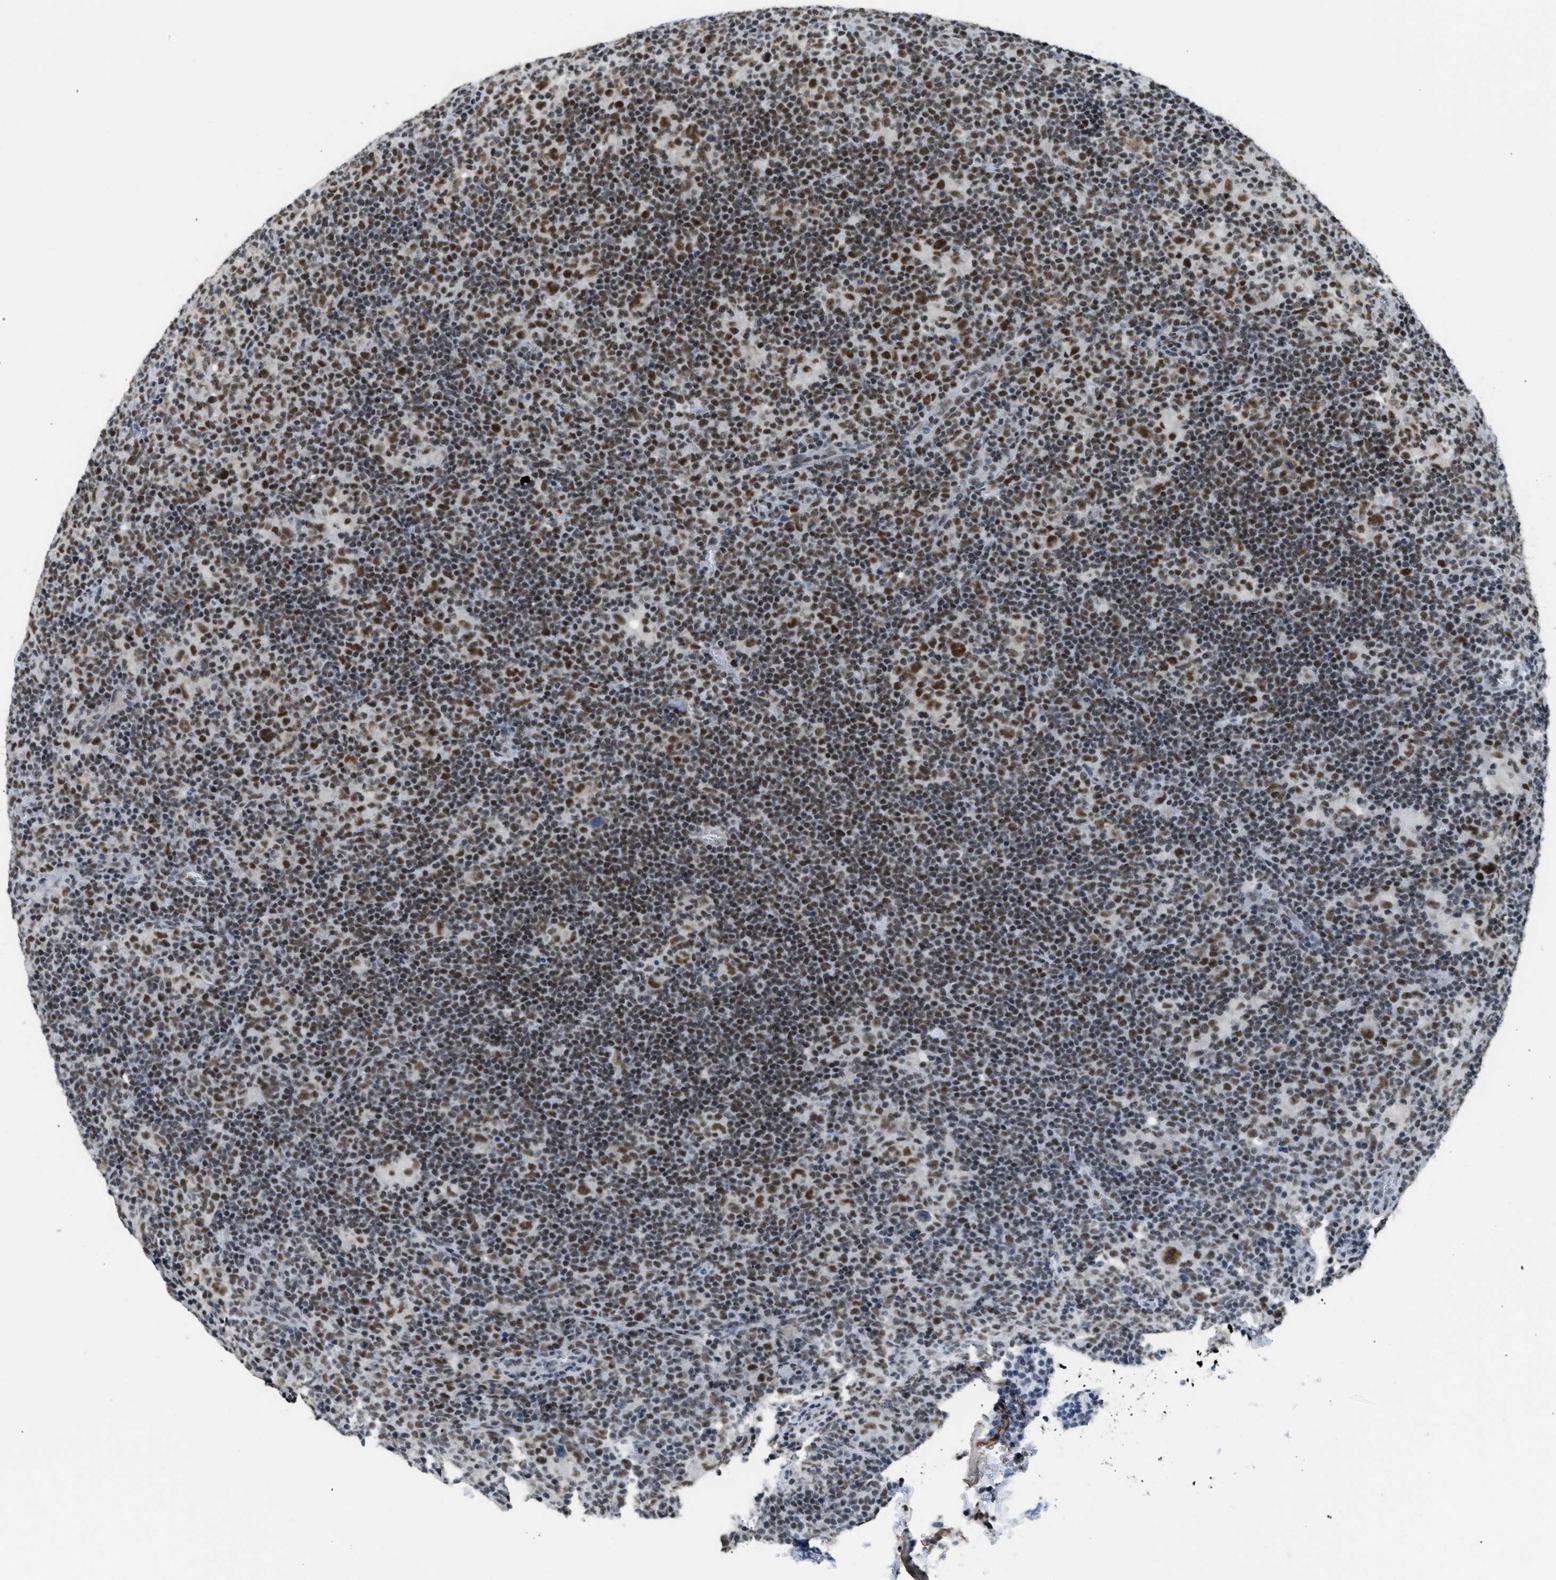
{"staining": {"intensity": "strong", "quantity": ">75%", "location": "nuclear"}, "tissue": "lymphoma", "cell_type": "Tumor cells", "image_type": "cancer", "snomed": [{"axis": "morphology", "description": "Hodgkin's disease, NOS"}, {"axis": "topography", "description": "Lymph node"}], "caption": "A brown stain labels strong nuclear positivity of a protein in human lymphoma tumor cells. Using DAB (3,3'-diaminobenzidine) (brown) and hematoxylin (blue) stains, captured at high magnification using brightfield microscopy.", "gene": "SCAF4", "patient": {"sex": "female", "age": 57}}